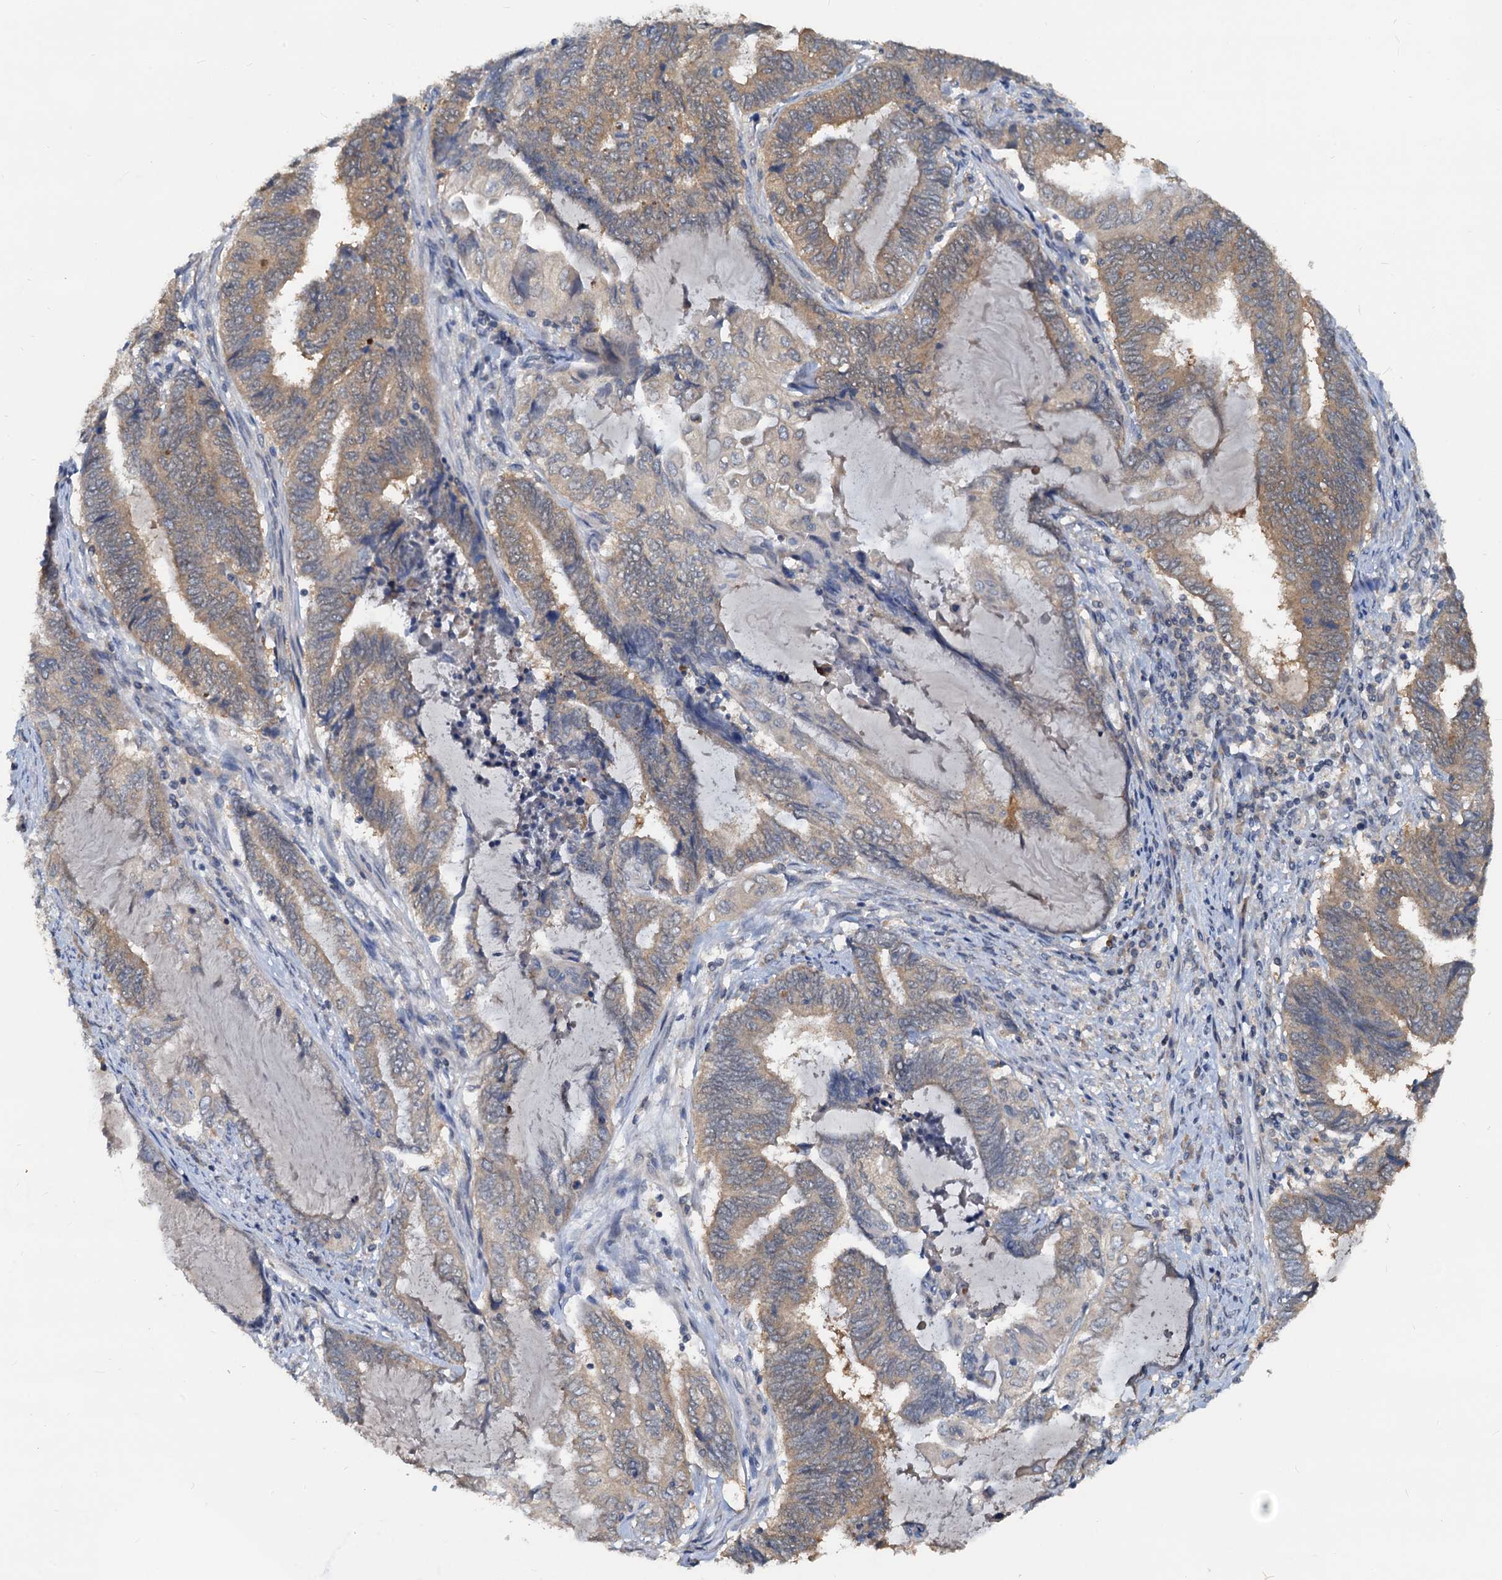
{"staining": {"intensity": "moderate", "quantity": ">75%", "location": "cytoplasmic/membranous"}, "tissue": "endometrial cancer", "cell_type": "Tumor cells", "image_type": "cancer", "snomed": [{"axis": "morphology", "description": "Adenocarcinoma, NOS"}, {"axis": "topography", "description": "Uterus"}, {"axis": "topography", "description": "Endometrium"}], "caption": "Immunohistochemical staining of adenocarcinoma (endometrial) displays moderate cytoplasmic/membranous protein positivity in about >75% of tumor cells.", "gene": "PTGES3", "patient": {"sex": "female", "age": 70}}